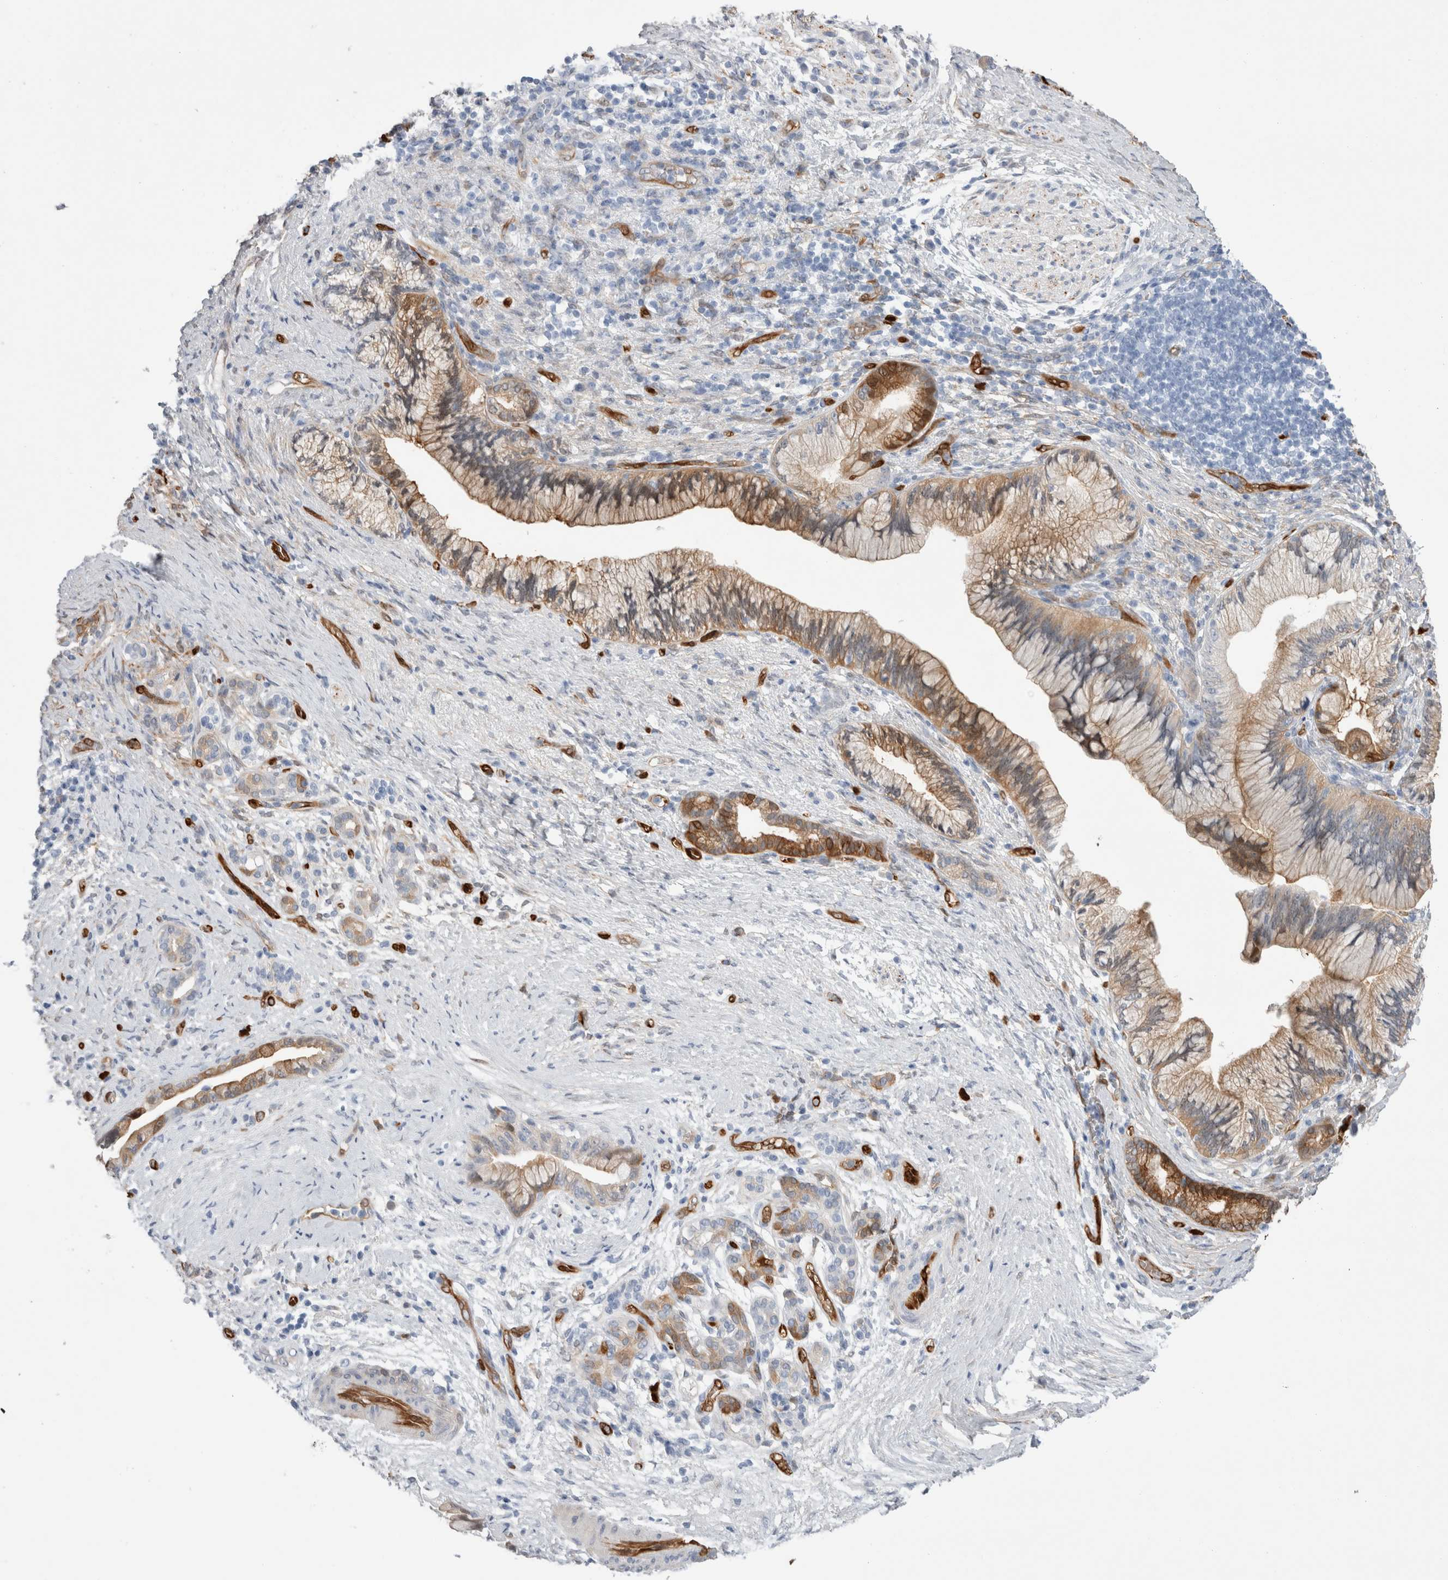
{"staining": {"intensity": "moderate", "quantity": "25%-75%", "location": "cytoplasmic/membranous"}, "tissue": "pancreatic cancer", "cell_type": "Tumor cells", "image_type": "cancer", "snomed": [{"axis": "morphology", "description": "Adenocarcinoma, NOS"}, {"axis": "topography", "description": "Pancreas"}], "caption": "DAB immunohistochemical staining of adenocarcinoma (pancreatic) reveals moderate cytoplasmic/membranous protein positivity in about 25%-75% of tumor cells.", "gene": "NAPEPLD", "patient": {"sex": "male", "age": 59}}